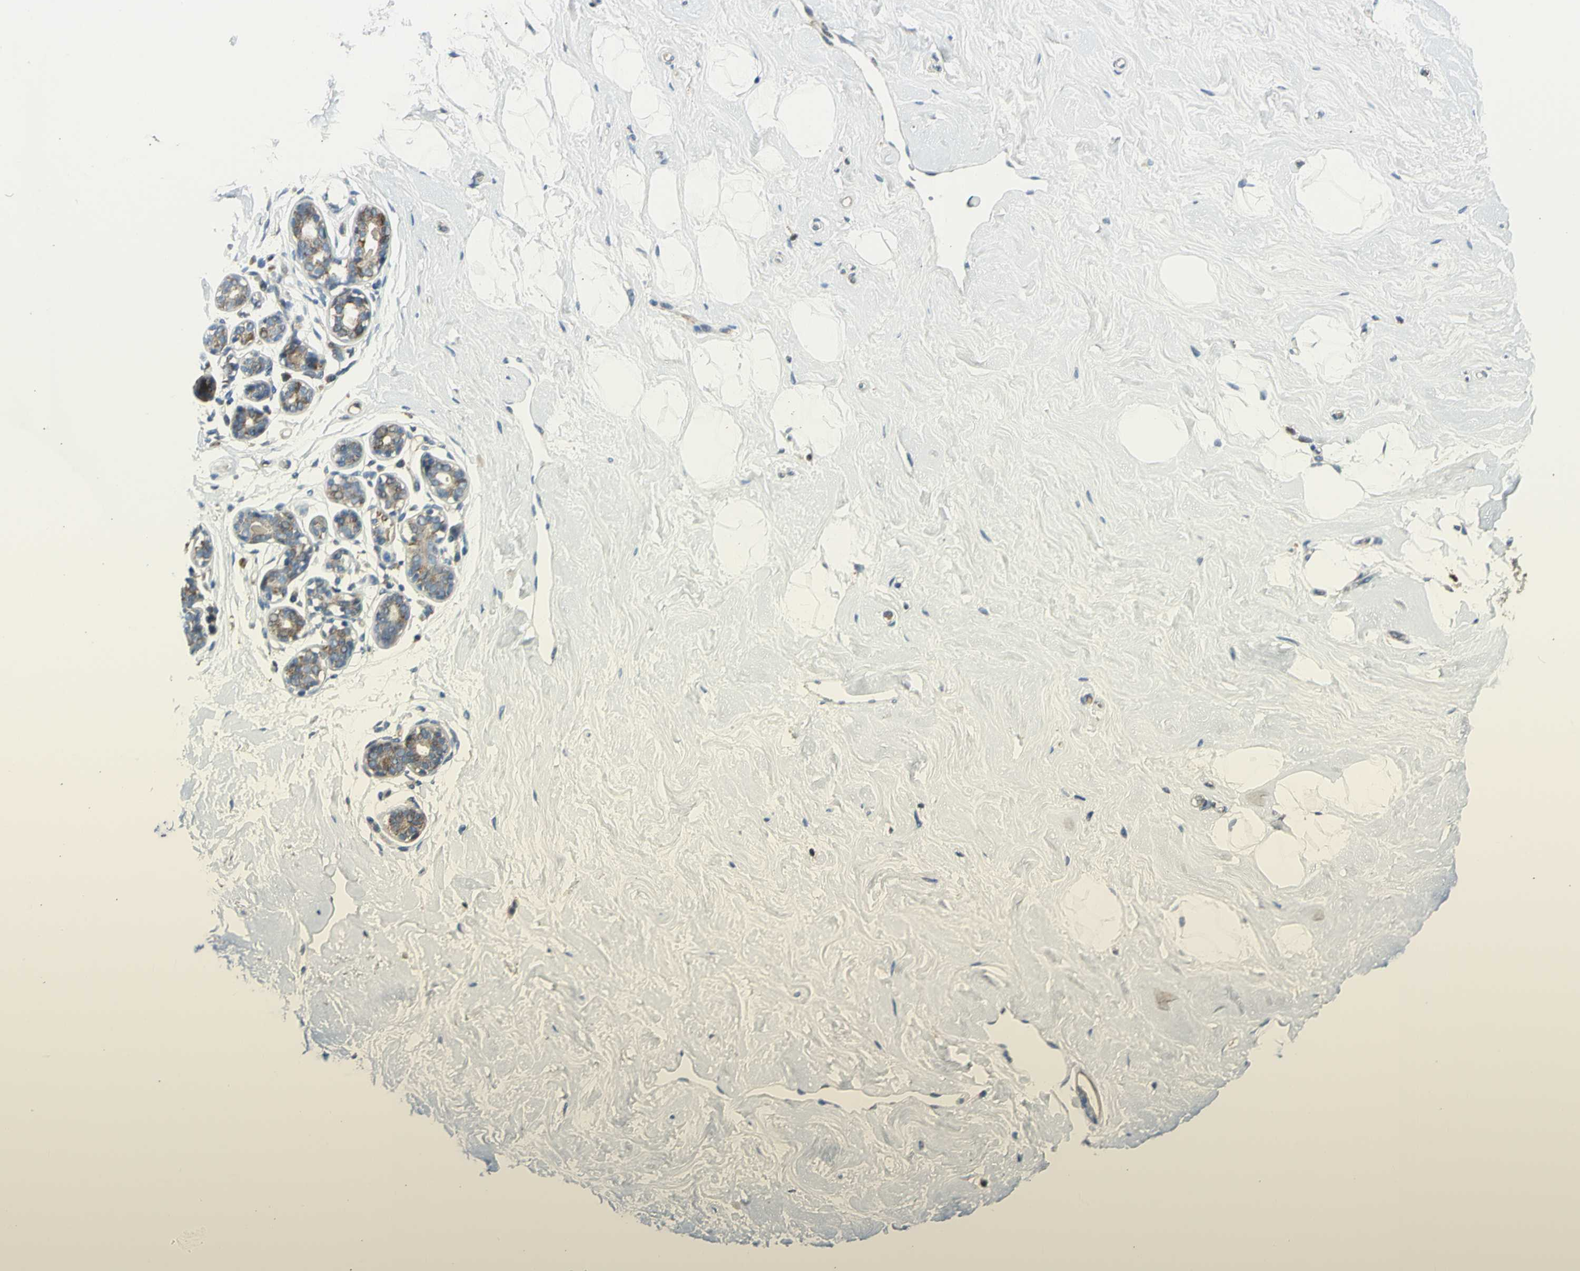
{"staining": {"intensity": "negative", "quantity": "none", "location": "none"}, "tissue": "breast", "cell_type": "Adipocytes", "image_type": "normal", "snomed": [{"axis": "morphology", "description": "Normal tissue, NOS"}, {"axis": "topography", "description": "Breast"}], "caption": "Histopathology image shows no significant protein expression in adipocytes of normal breast.", "gene": "NPHP3", "patient": {"sex": "female", "age": 23}}